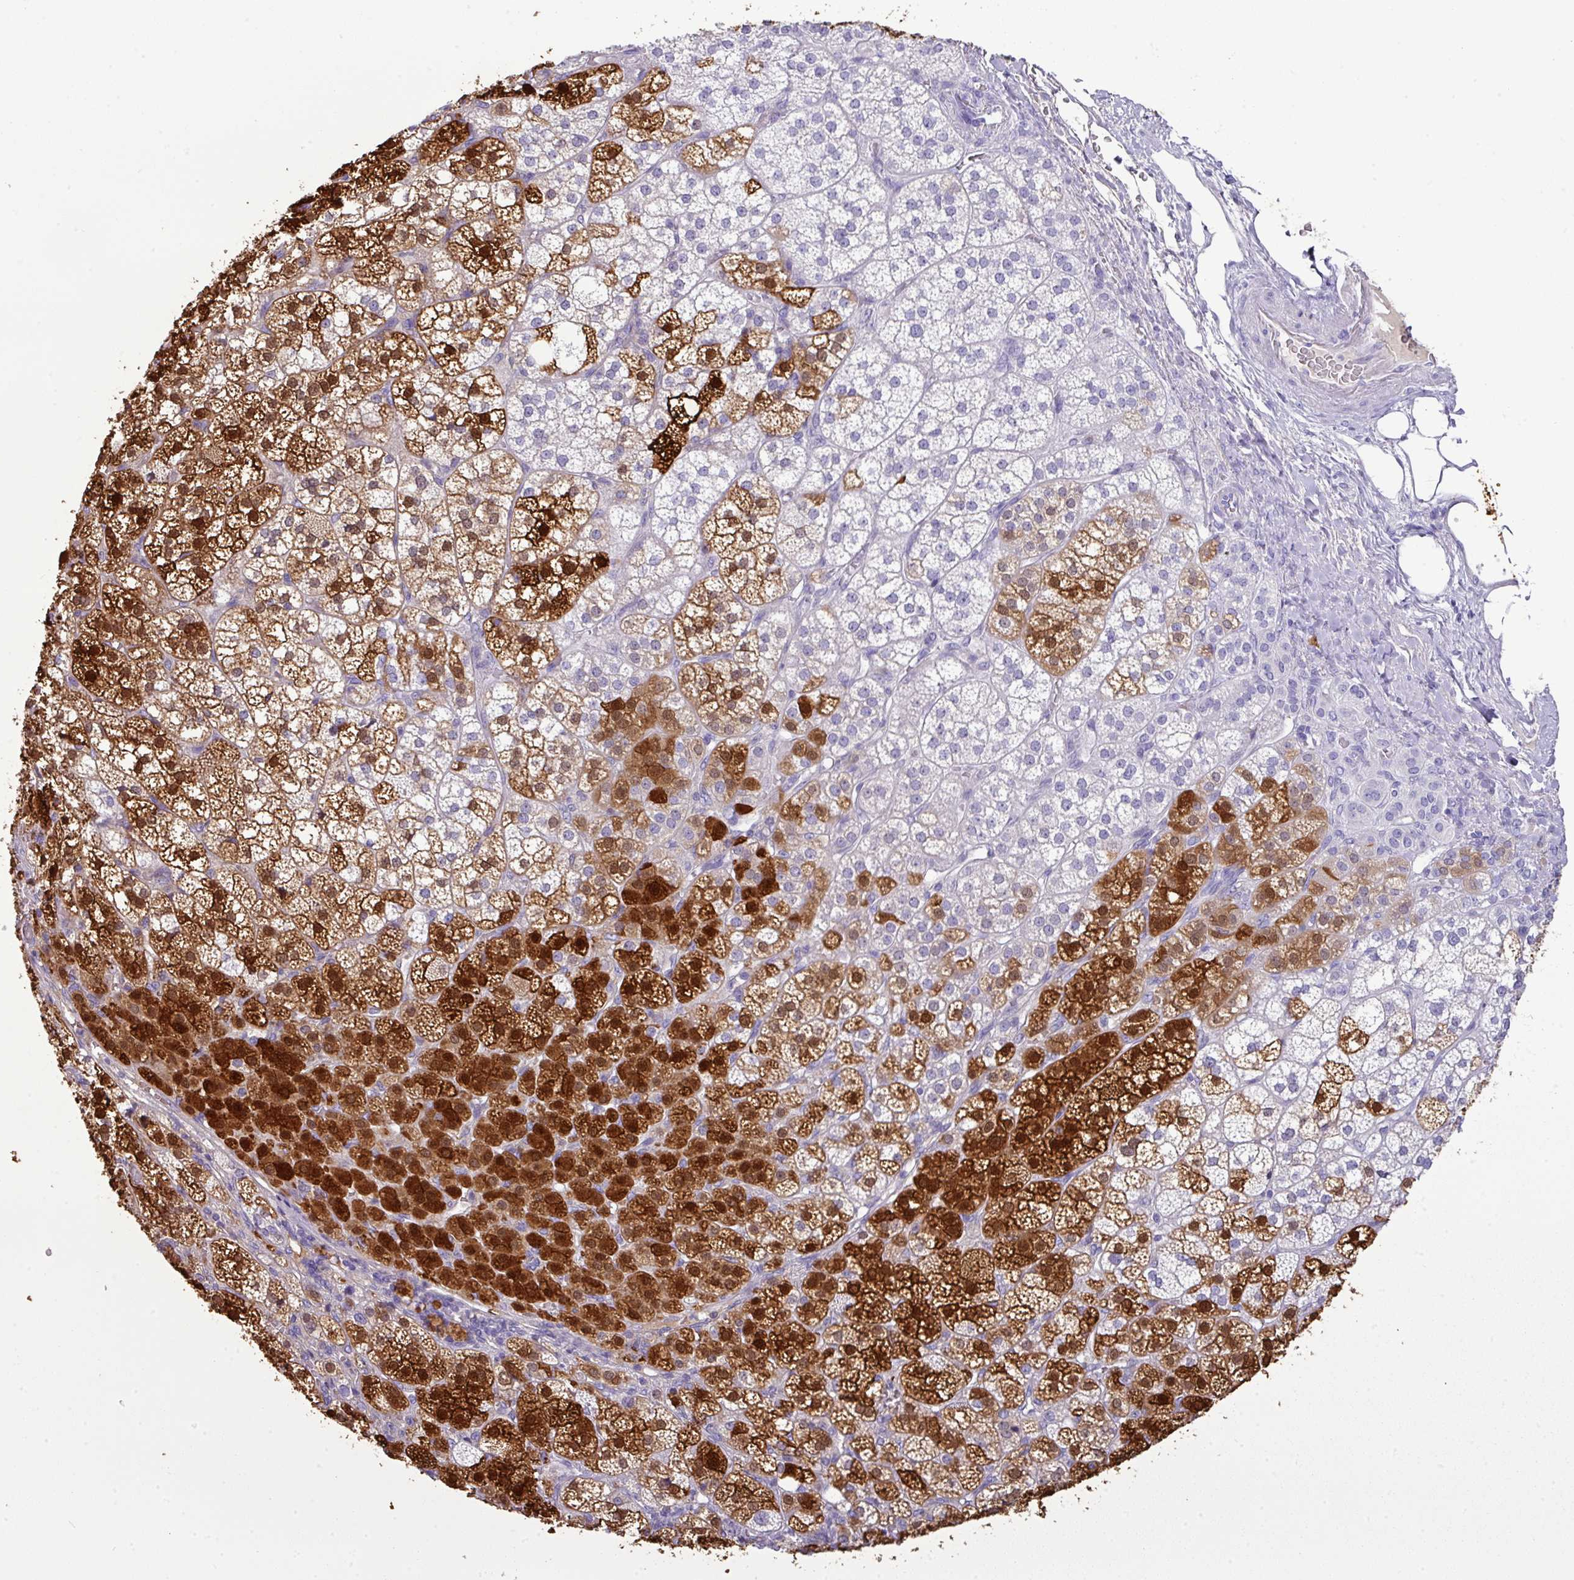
{"staining": {"intensity": "strong", "quantity": "25%-75%", "location": "cytoplasmic/membranous,nuclear"}, "tissue": "adrenal gland", "cell_type": "Glandular cells", "image_type": "normal", "snomed": [{"axis": "morphology", "description": "Normal tissue, NOS"}, {"axis": "topography", "description": "Adrenal gland"}], "caption": "Immunohistochemical staining of unremarkable adrenal gland displays 25%-75% levels of strong cytoplasmic/membranous,nuclear protein staining in about 25%-75% of glandular cells.", "gene": "GSTA1", "patient": {"sex": "female", "age": 60}}